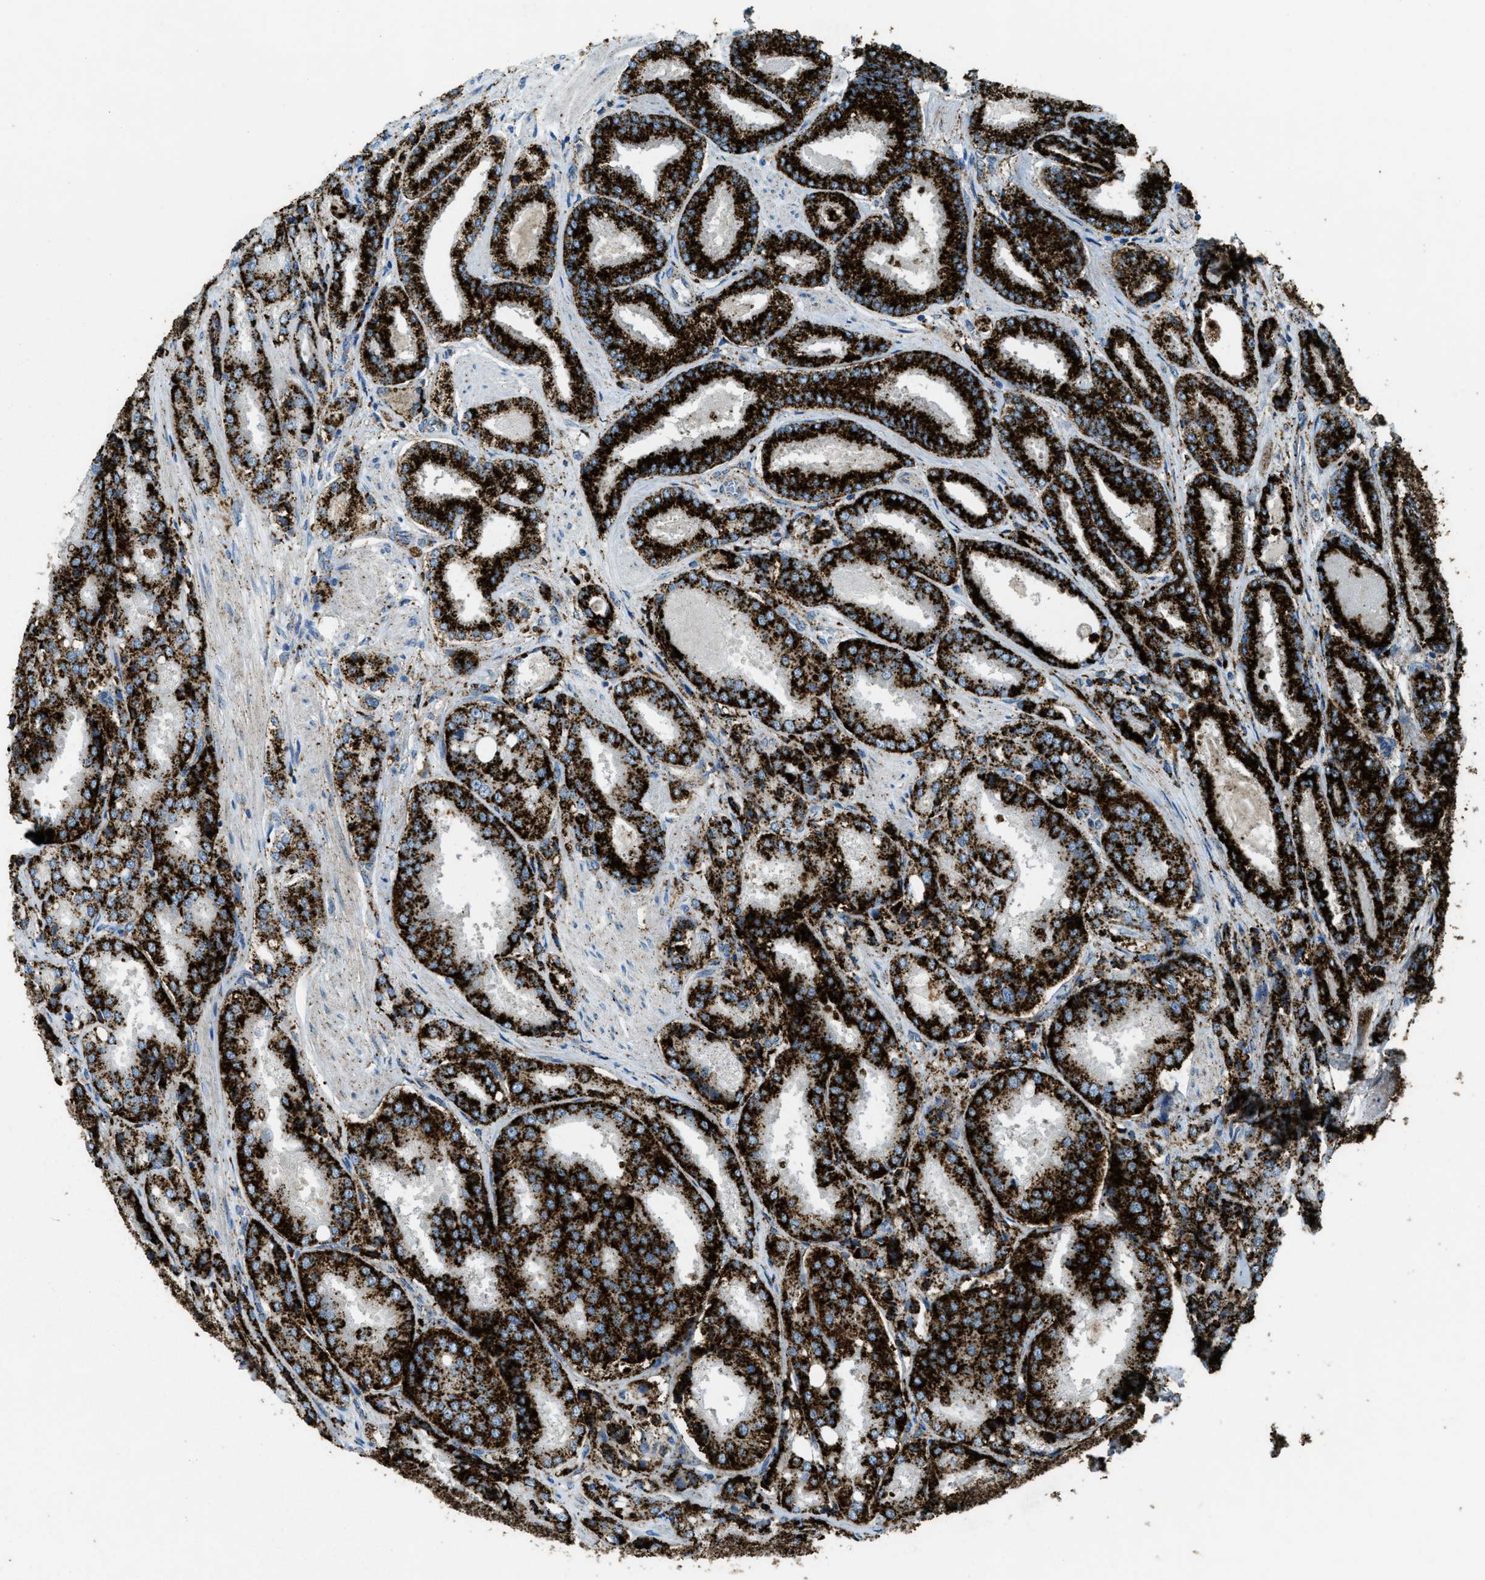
{"staining": {"intensity": "strong", "quantity": ">75%", "location": "cytoplasmic/membranous"}, "tissue": "prostate cancer", "cell_type": "Tumor cells", "image_type": "cancer", "snomed": [{"axis": "morphology", "description": "Adenocarcinoma, High grade"}, {"axis": "topography", "description": "Prostate"}], "caption": "High-magnification brightfield microscopy of prostate adenocarcinoma (high-grade) stained with DAB (3,3'-diaminobenzidine) (brown) and counterstained with hematoxylin (blue). tumor cells exhibit strong cytoplasmic/membranous expression is identified in approximately>75% of cells.", "gene": "SCARB2", "patient": {"sex": "male", "age": 50}}